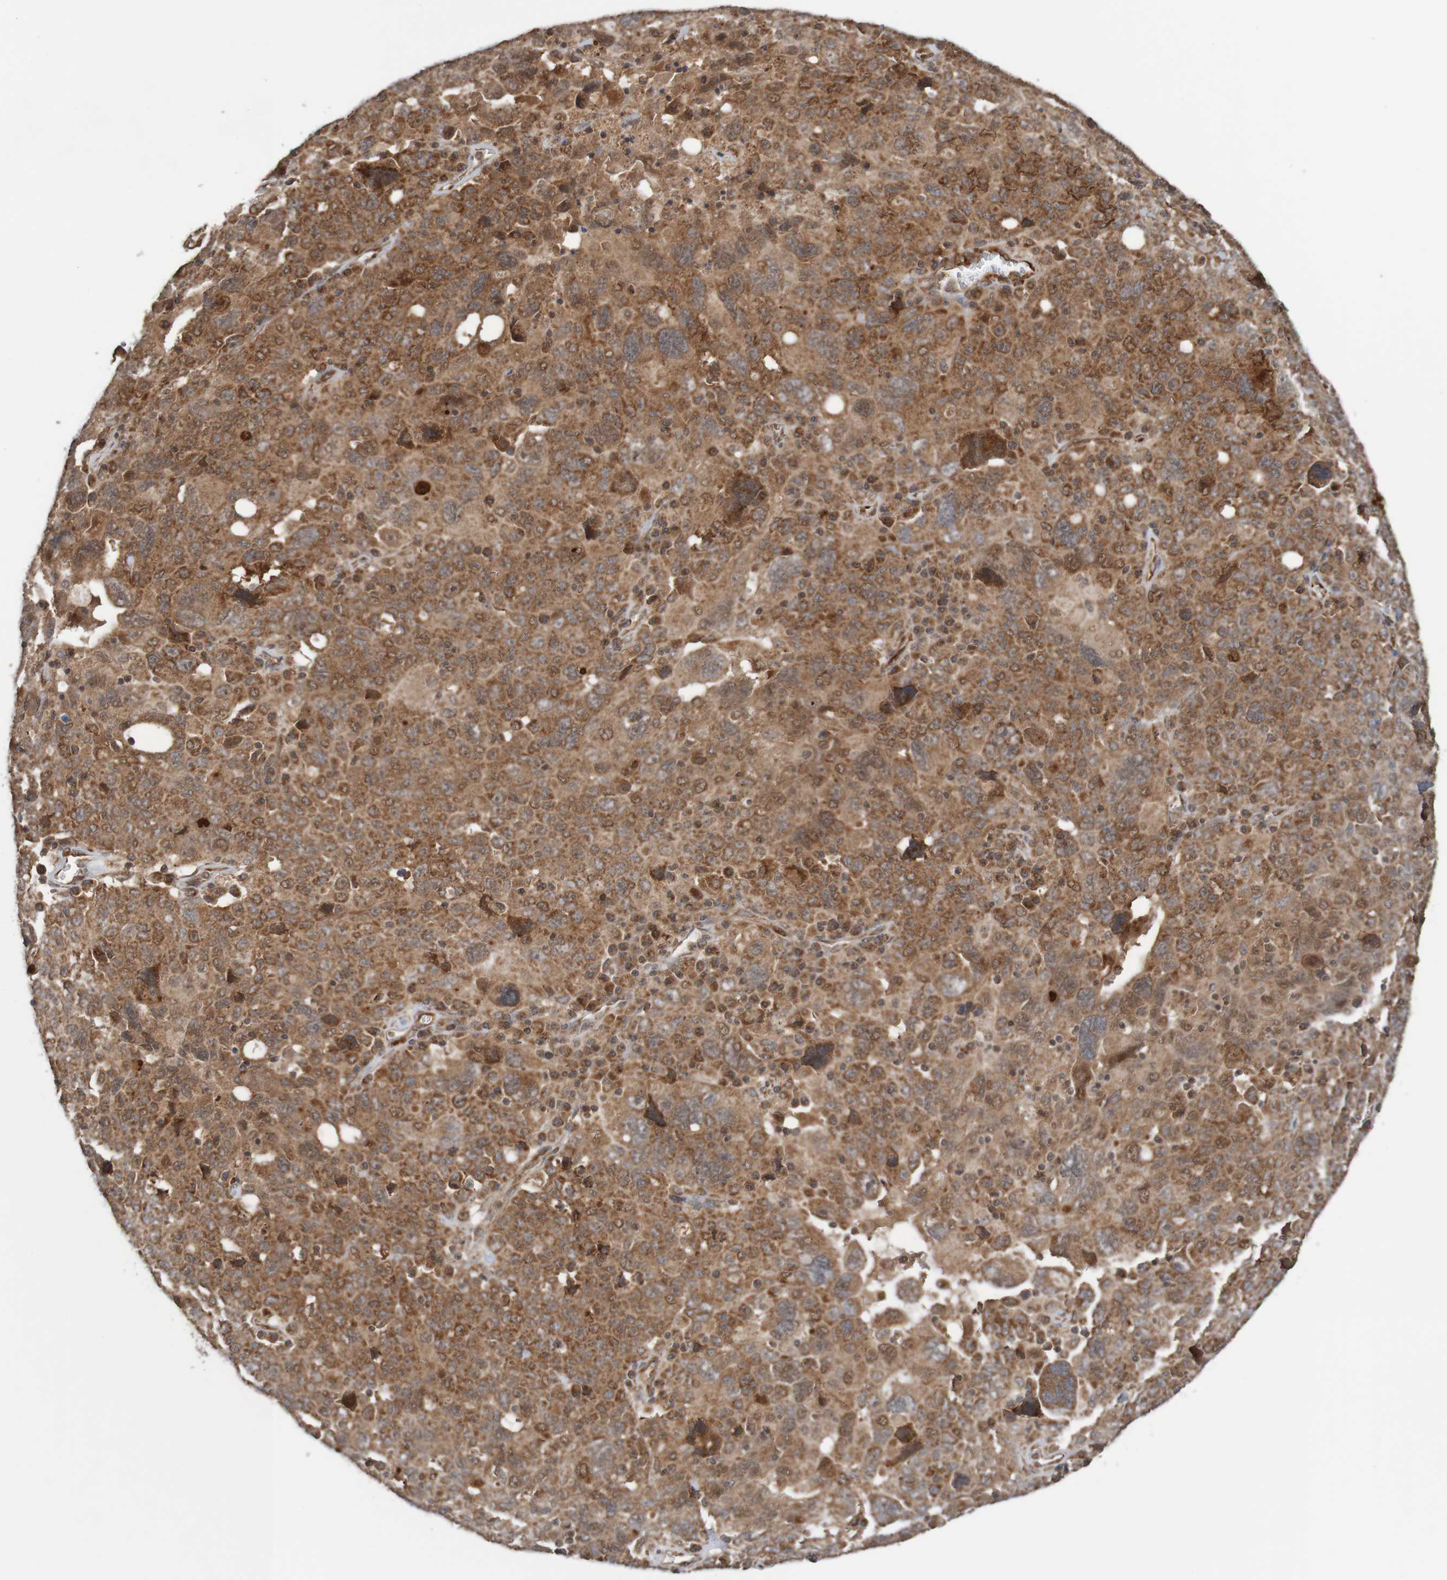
{"staining": {"intensity": "moderate", "quantity": ">75%", "location": "cytoplasmic/membranous"}, "tissue": "ovarian cancer", "cell_type": "Tumor cells", "image_type": "cancer", "snomed": [{"axis": "morphology", "description": "Carcinoma, endometroid"}, {"axis": "topography", "description": "Ovary"}], "caption": "IHC staining of endometroid carcinoma (ovarian), which shows medium levels of moderate cytoplasmic/membranous positivity in about >75% of tumor cells indicating moderate cytoplasmic/membranous protein staining. The staining was performed using DAB (brown) for protein detection and nuclei were counterstained in hematoxylin (blue).", "gene": "MRPL52", "patient": {"sex": "female", "age": 62}}